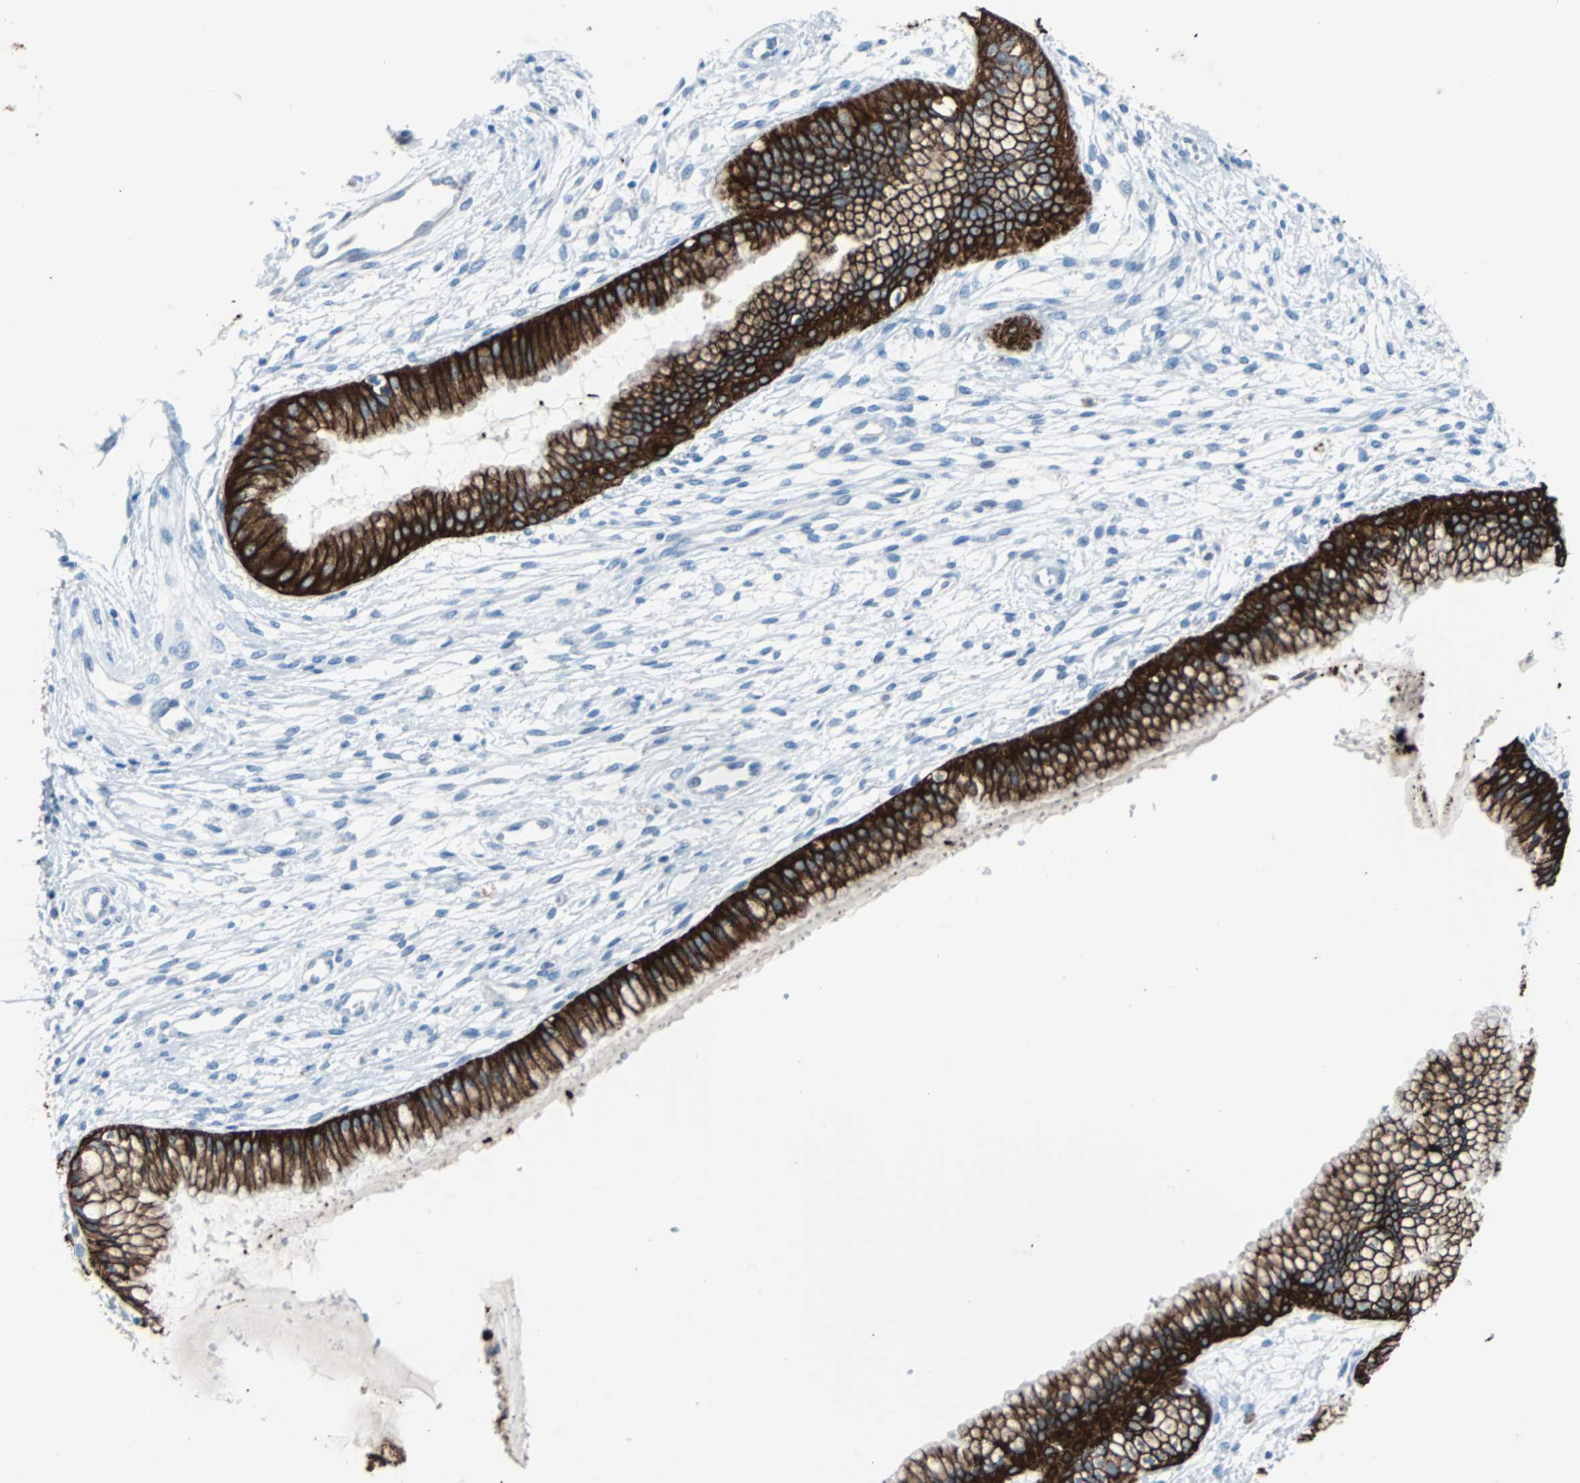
{"staining": {"intensity": "strong", "quantity": ">75%", "location": "cytoplasmic/membranous"}, "tissue": "cervix", "cell_type": "Glandular cells", "image_type": "normal", "snomed": [{"axis": "morphology", "description": "Normal tissue, NOS"}, {"axis": "topography", "description": "Cervix"}], "caption": "Approximately >75% of glandular cells in benign human cervix display strong cytoplasmic/membranous protein expression as visualized by brown immunohistochemical staining.", "gene": "KRT7", "patient": {"sex": "female", "age": 39}}